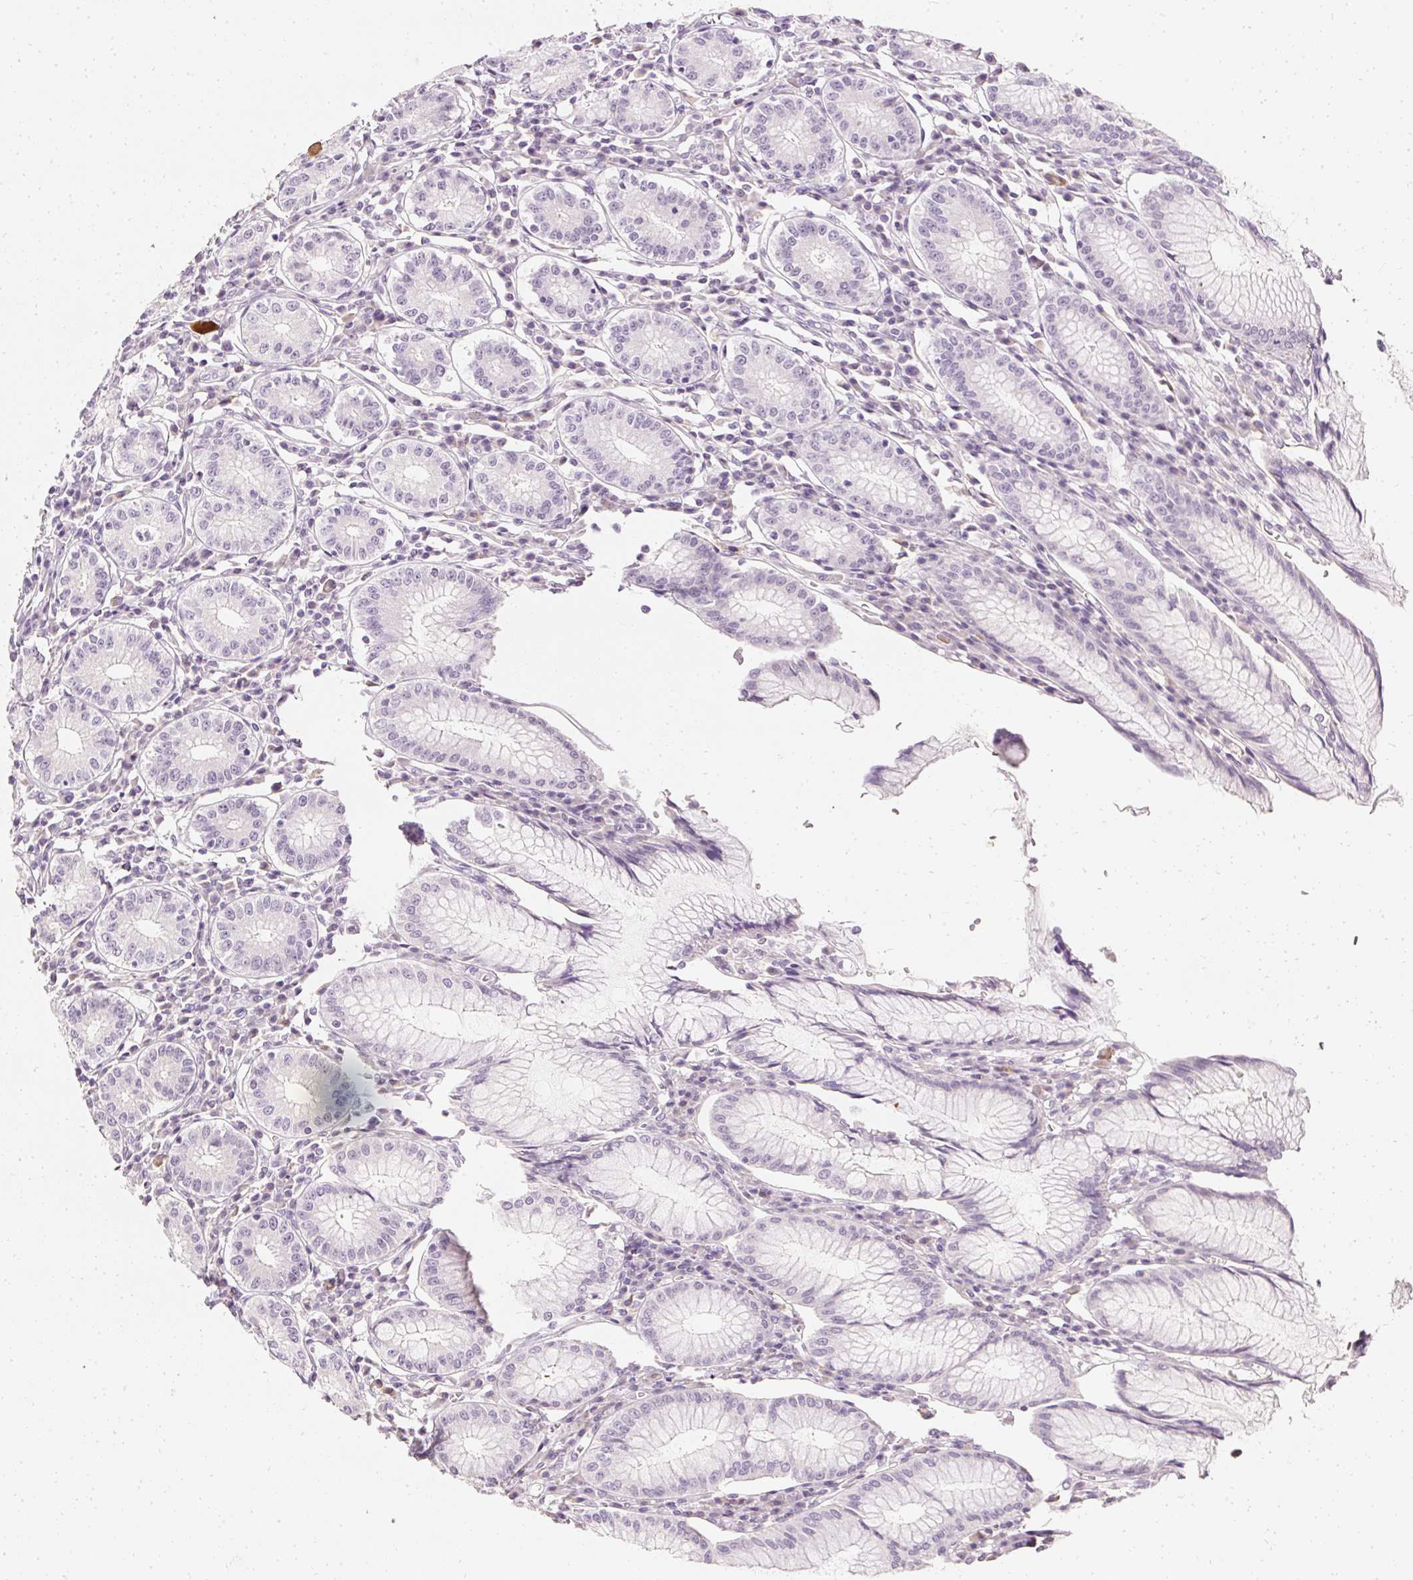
{"staining": {"intensity": "negative", "quantity": "none", "location": "none"}, "tissue": "stomach", "cell_type": "Glandular cells", "image_type": "normal", "snomed": [{"axis": "morphology", "description": "Normal tissue, NOS"}, {"axis": "topography", "description": "Stomach"}], "caption": "An IHC micrograph of normal stomach is shown. There is no staining in glandular cells of stomach. (Brightfield microscopy of DAB (3,3'-diaminobenzidine) immunohistochemistry at high magnification).", "gene": "ELAVL3", "patient": {"sex": "male", "age": 55}}